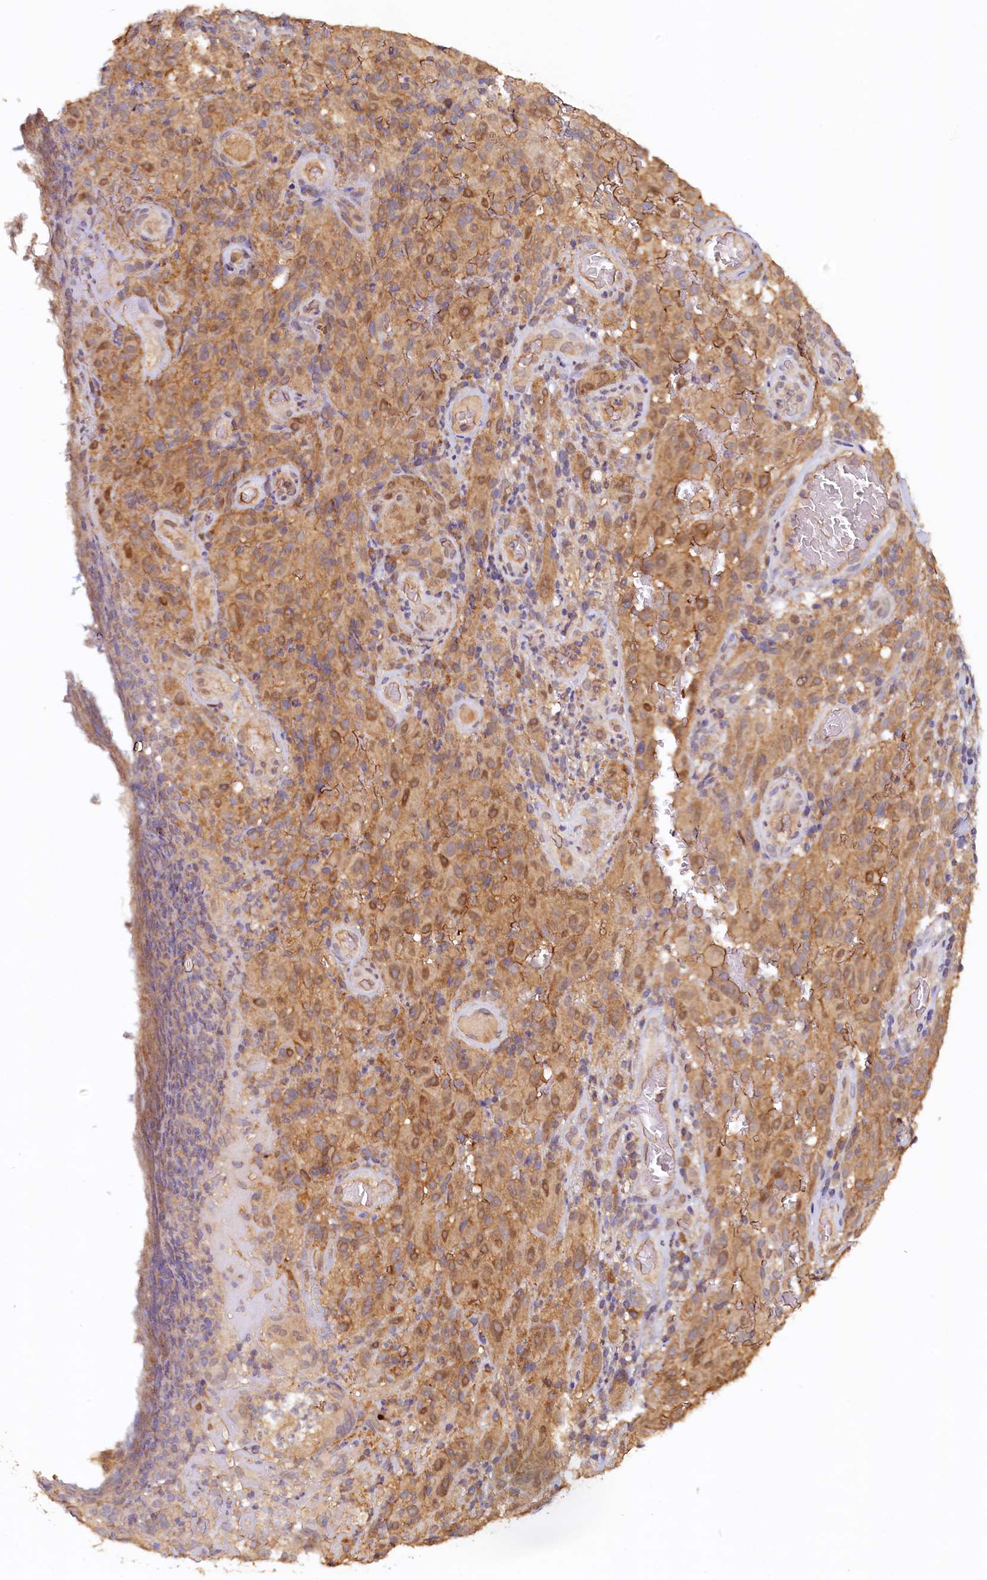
{"staining": {"intensity": "moderate", "quantity": ">75%", "location": "cytoplasmic/membranous"}, "tissue": "melanoma", "cell_type": "Tumor cells", "image_type": "cancer", "snomed": [{"axis": "morphology", "description": "Malignant melanoma, NOS"}, {"axis": "topography", "description": "Skin"}], "caption": "Immunohistochemistry staining of melanoma, which reveals medium levels of moderate cytoplasmic/membranous expression in about >75% of tumor cells indicating moderate cytoplasmic/membranous protein staining. The staining was performed using DAB (brown) for protein detection and nuclei were counterstained in hematoxylin (blue).", "gene": "UBL7", "patient": {"sex": "female", "age": 82}}